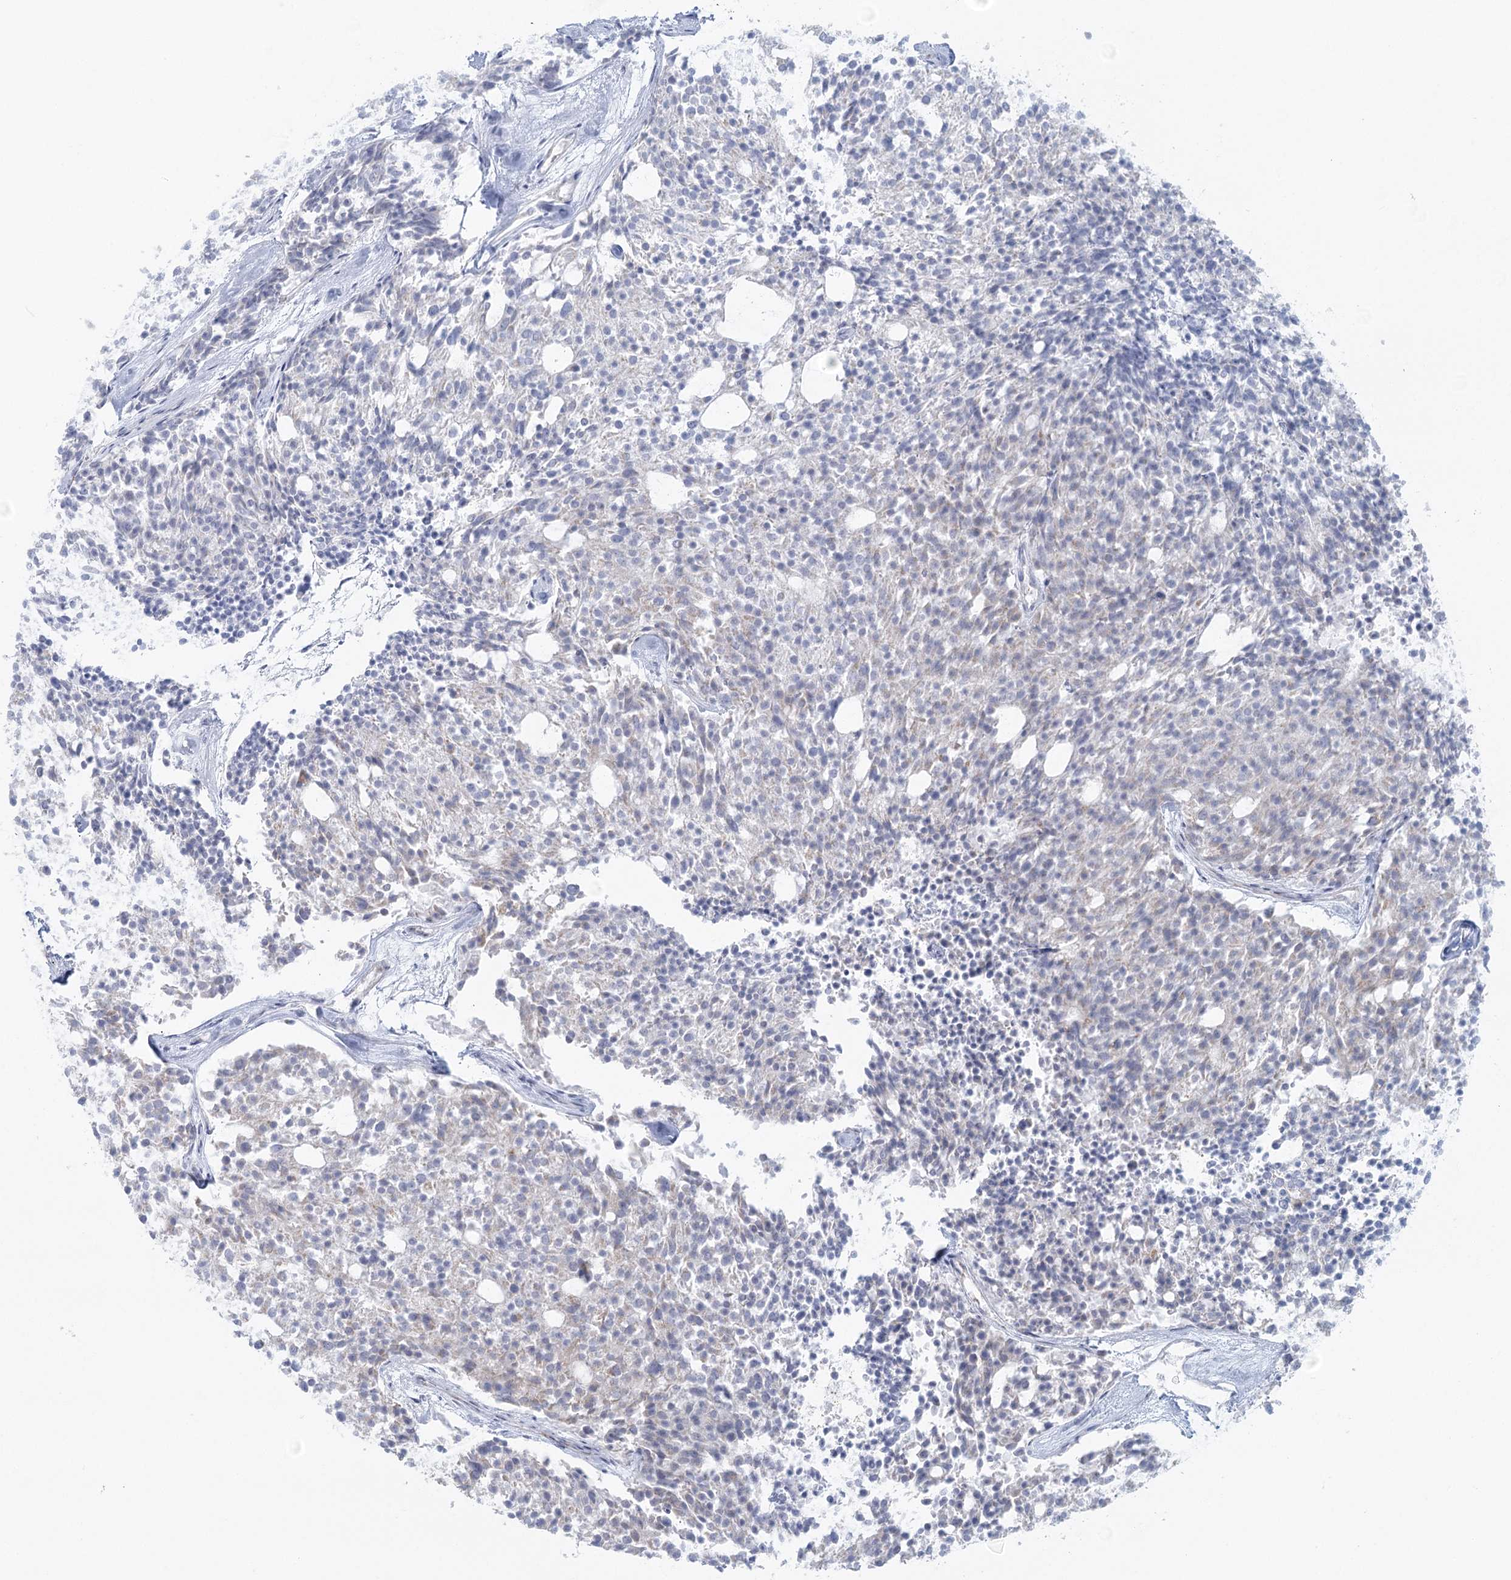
{"staining": {"intensity": "weak", "quantity": "<25%", "location": "cytoplasmic/membranous"}, "tissue": "carcinoid", "cell_type": "Tumor cells", "image_type": "cancer", "snomed": [{"axis": "morphology", "description": "Carcinoid, malignant, NOS"}, {"axis": "topography", "description": "Pancreas"}], "caption": "An immunohistochemistry (IHC) photomicrograph of carcinoid is shown. There is no staining in tumor cells of carcinoid.", "gene": "BPHL", "patient": {"sex": "female", "age": 54}}